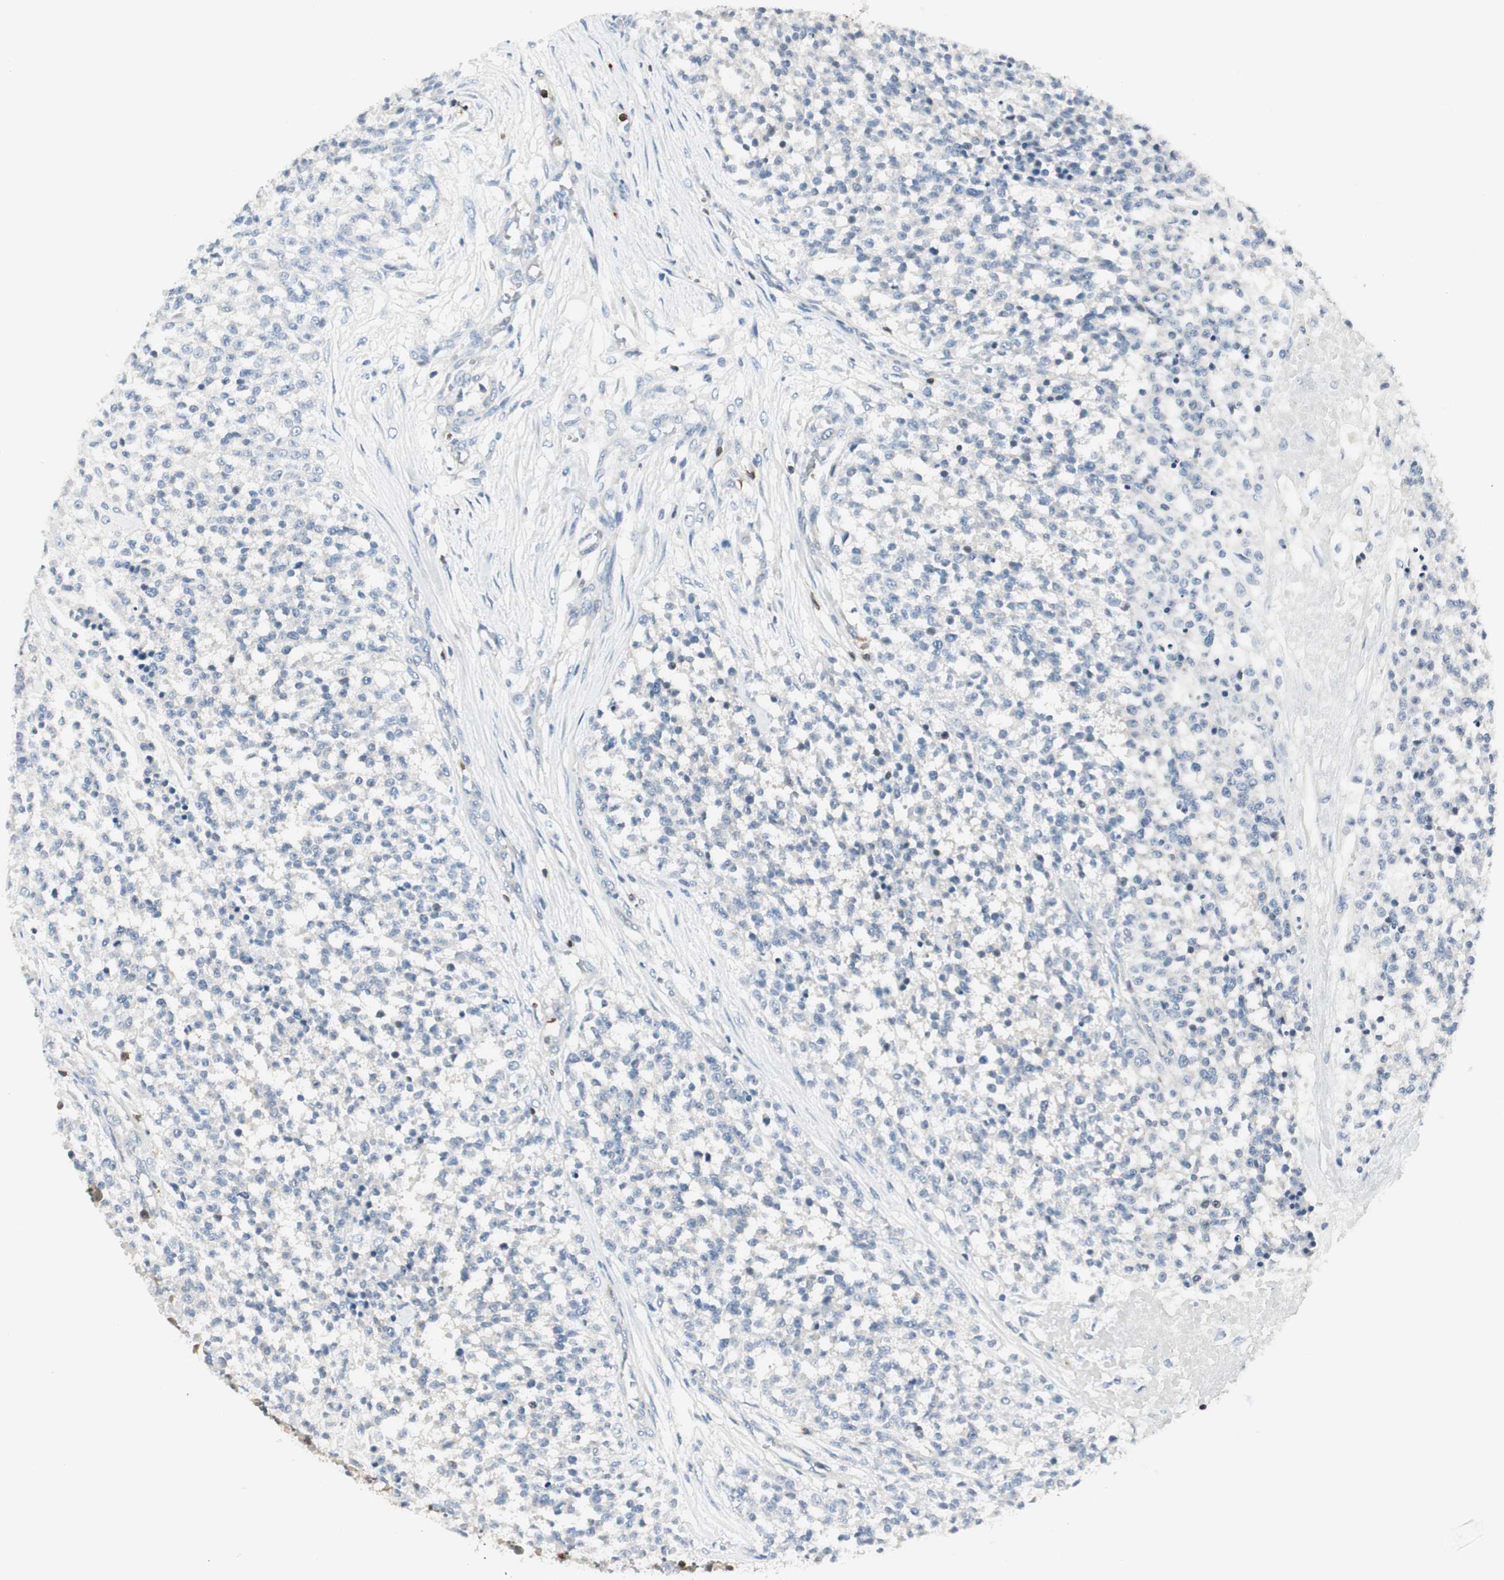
{"staining": {"intensity": "negative", "quantity": "none", "location": "none"}, "tissue": "testis cancer", "cell_type": "Tumor cells", "image_type": "cancer", "snomed": [{"axis": "morphology", "description": "Seminoma, NOS"}, {"axis": "topography", "description": "Testis"}], "caption": "A photomicrograph of testis cancer stained for a protein displays no brown staining in tumor cells. Nuclei are stained in blue.", "gene": "SLC9A3R1", "patient": {"sex": "male", "age": 59}}